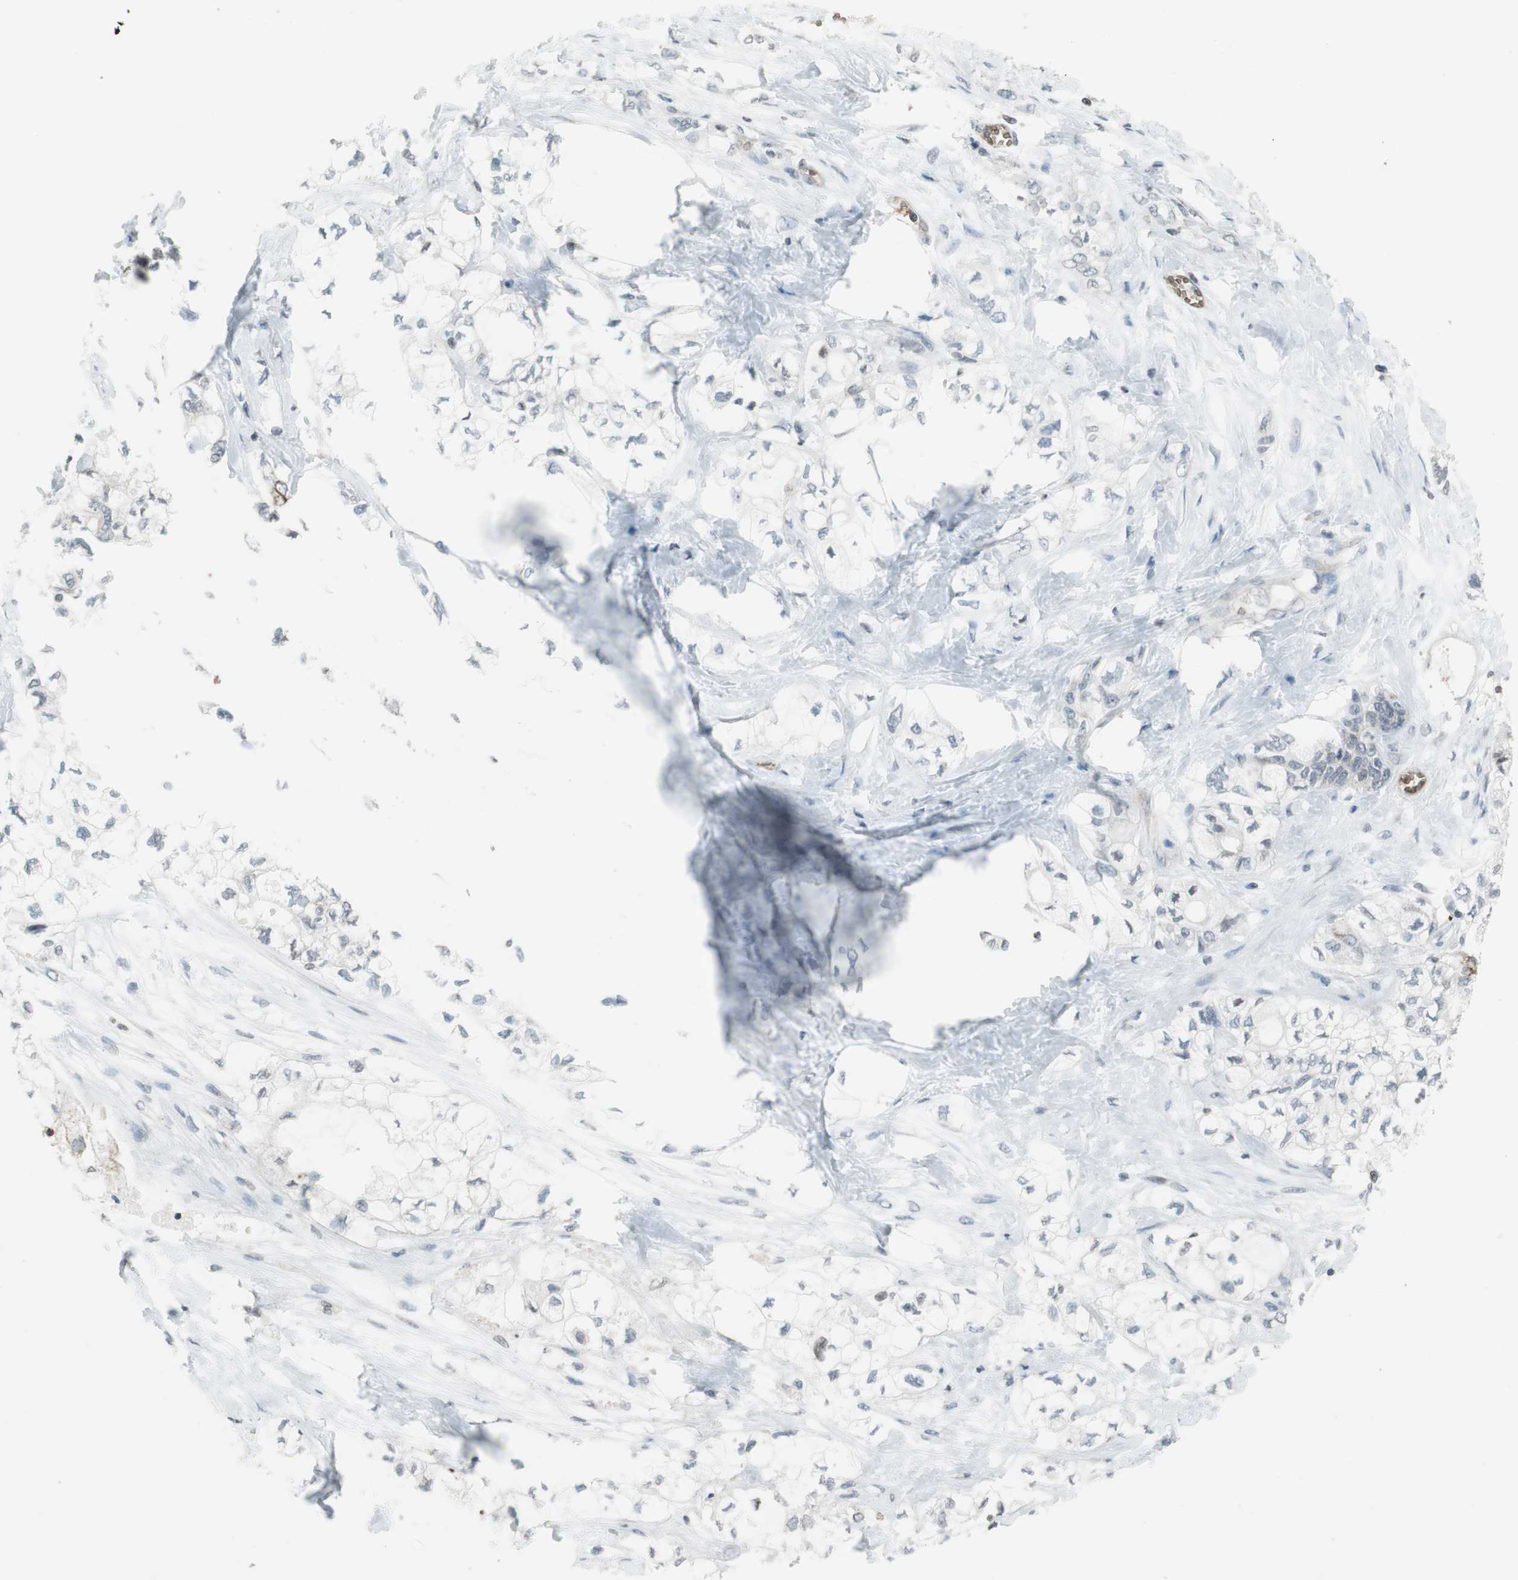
{"staining": {"intensity": "negative", "quantity": "none", "location": "none"}, "tissue": "pancreatic cancer", "cell_type": "Tumor cells", "image_type": "cancer", "snomed": [{"axis": "morphology", "description": "Adenocarcinoma, NOS"}, {"axis": "topography", "description": "Pancreas"}], "caption": "This is an immunohistochemistry (IHC) image of human pancreatic cancer (adenocarcinoma). There is no expression in tumor cells.", "gene": "GYPC", "patient": {"sex": "male", "age": 70}}